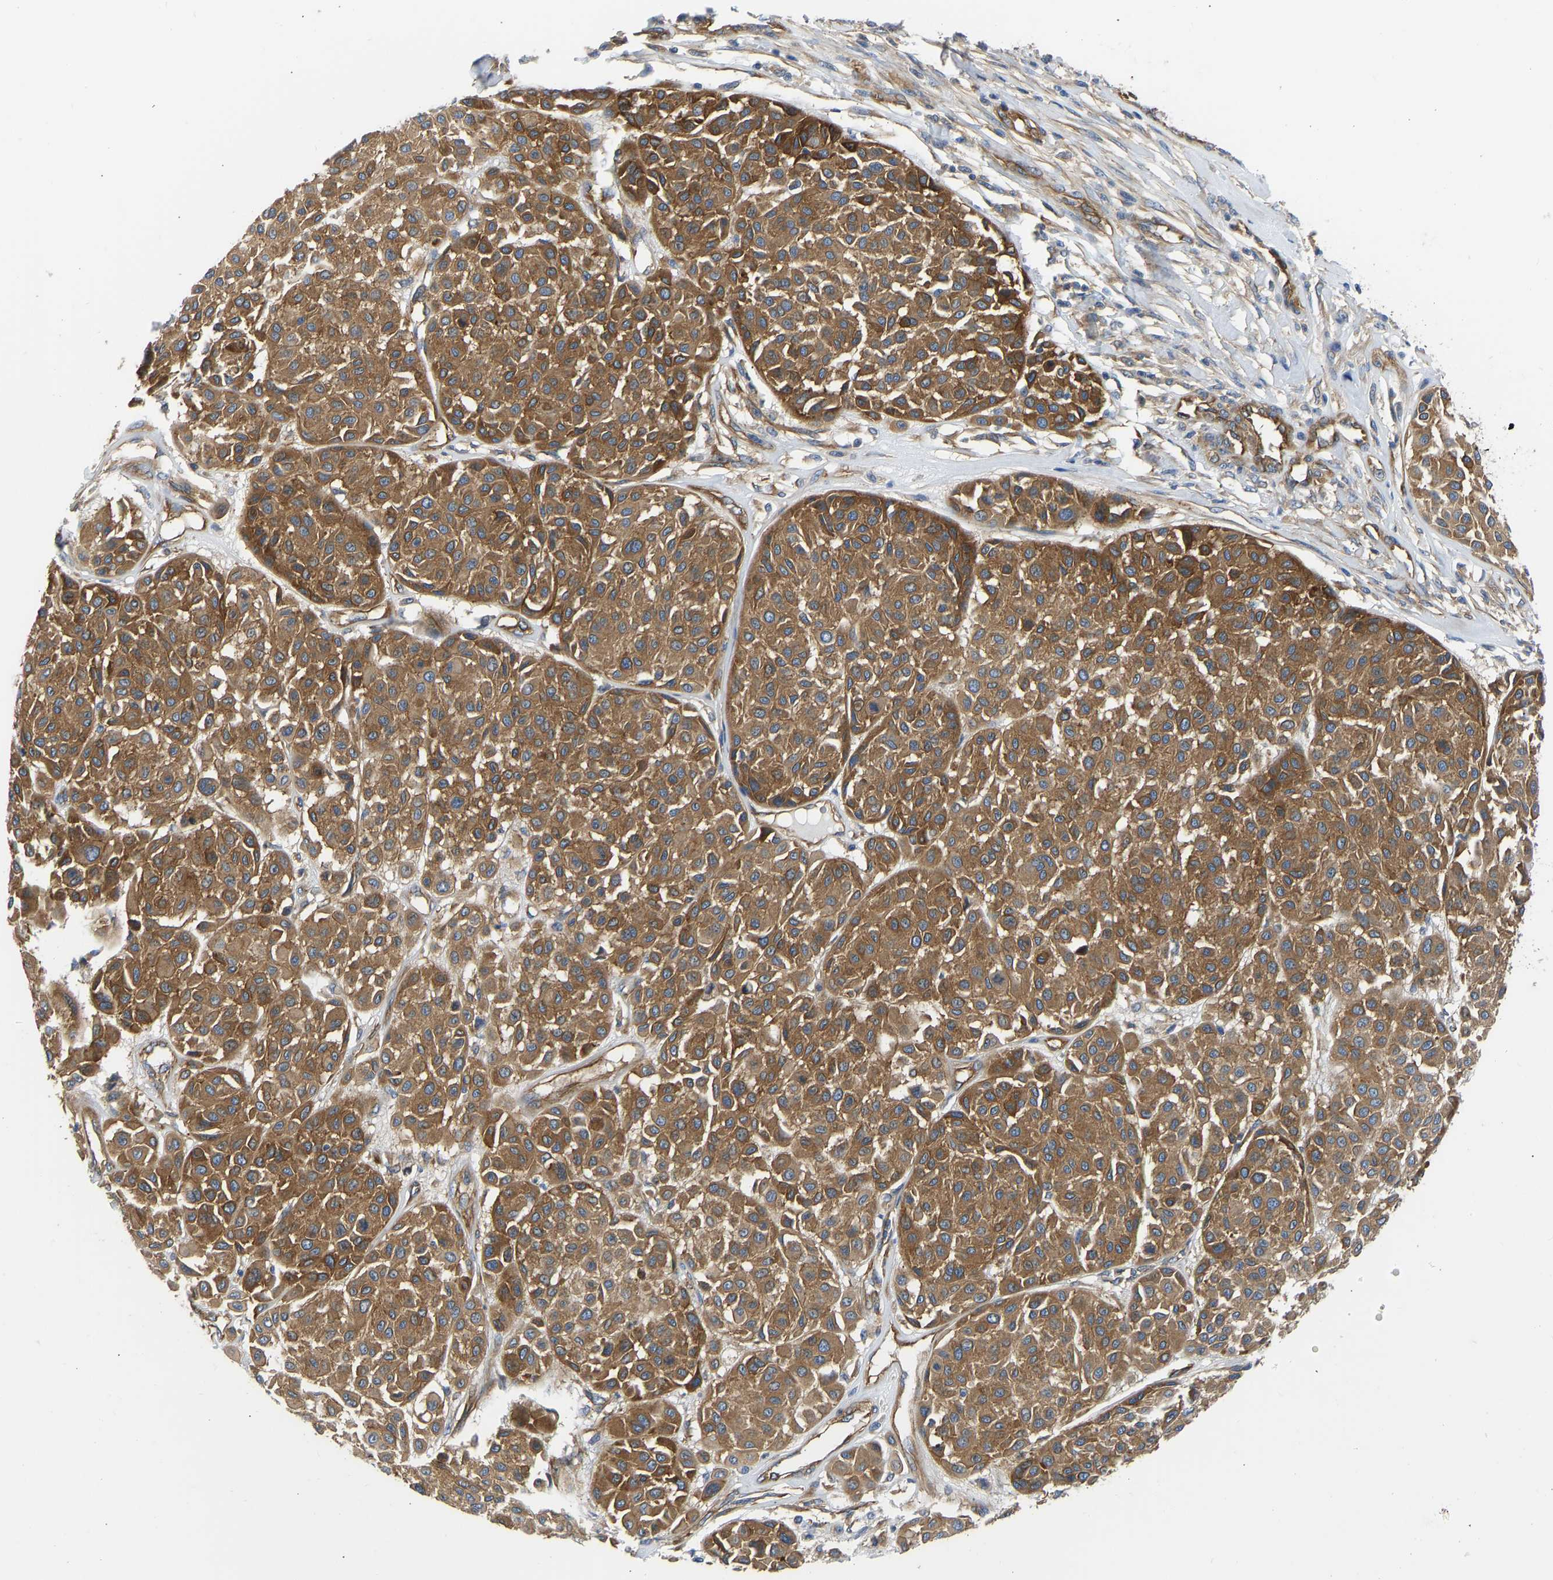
{"staining": {"intensity": "moderate", "quantity": ">75%", "location": "cytoplasmic/membranous"}, "tissue": "melanoma", "cell_type": "Tumor cells", "image_type": "cancer", "snomed": [{"axis": "morphology", "description": "Malignant melanoma, Metastatic site"}, {"axis": "topography", "description": "Soft tissue"}], "caption": "Human malignant melanoma (metastatic site) stained with a protein marker reveals moderate staining in tumor cells.", "gene": "MYO1C", "patient": {"sex": "male", "age": 41}}